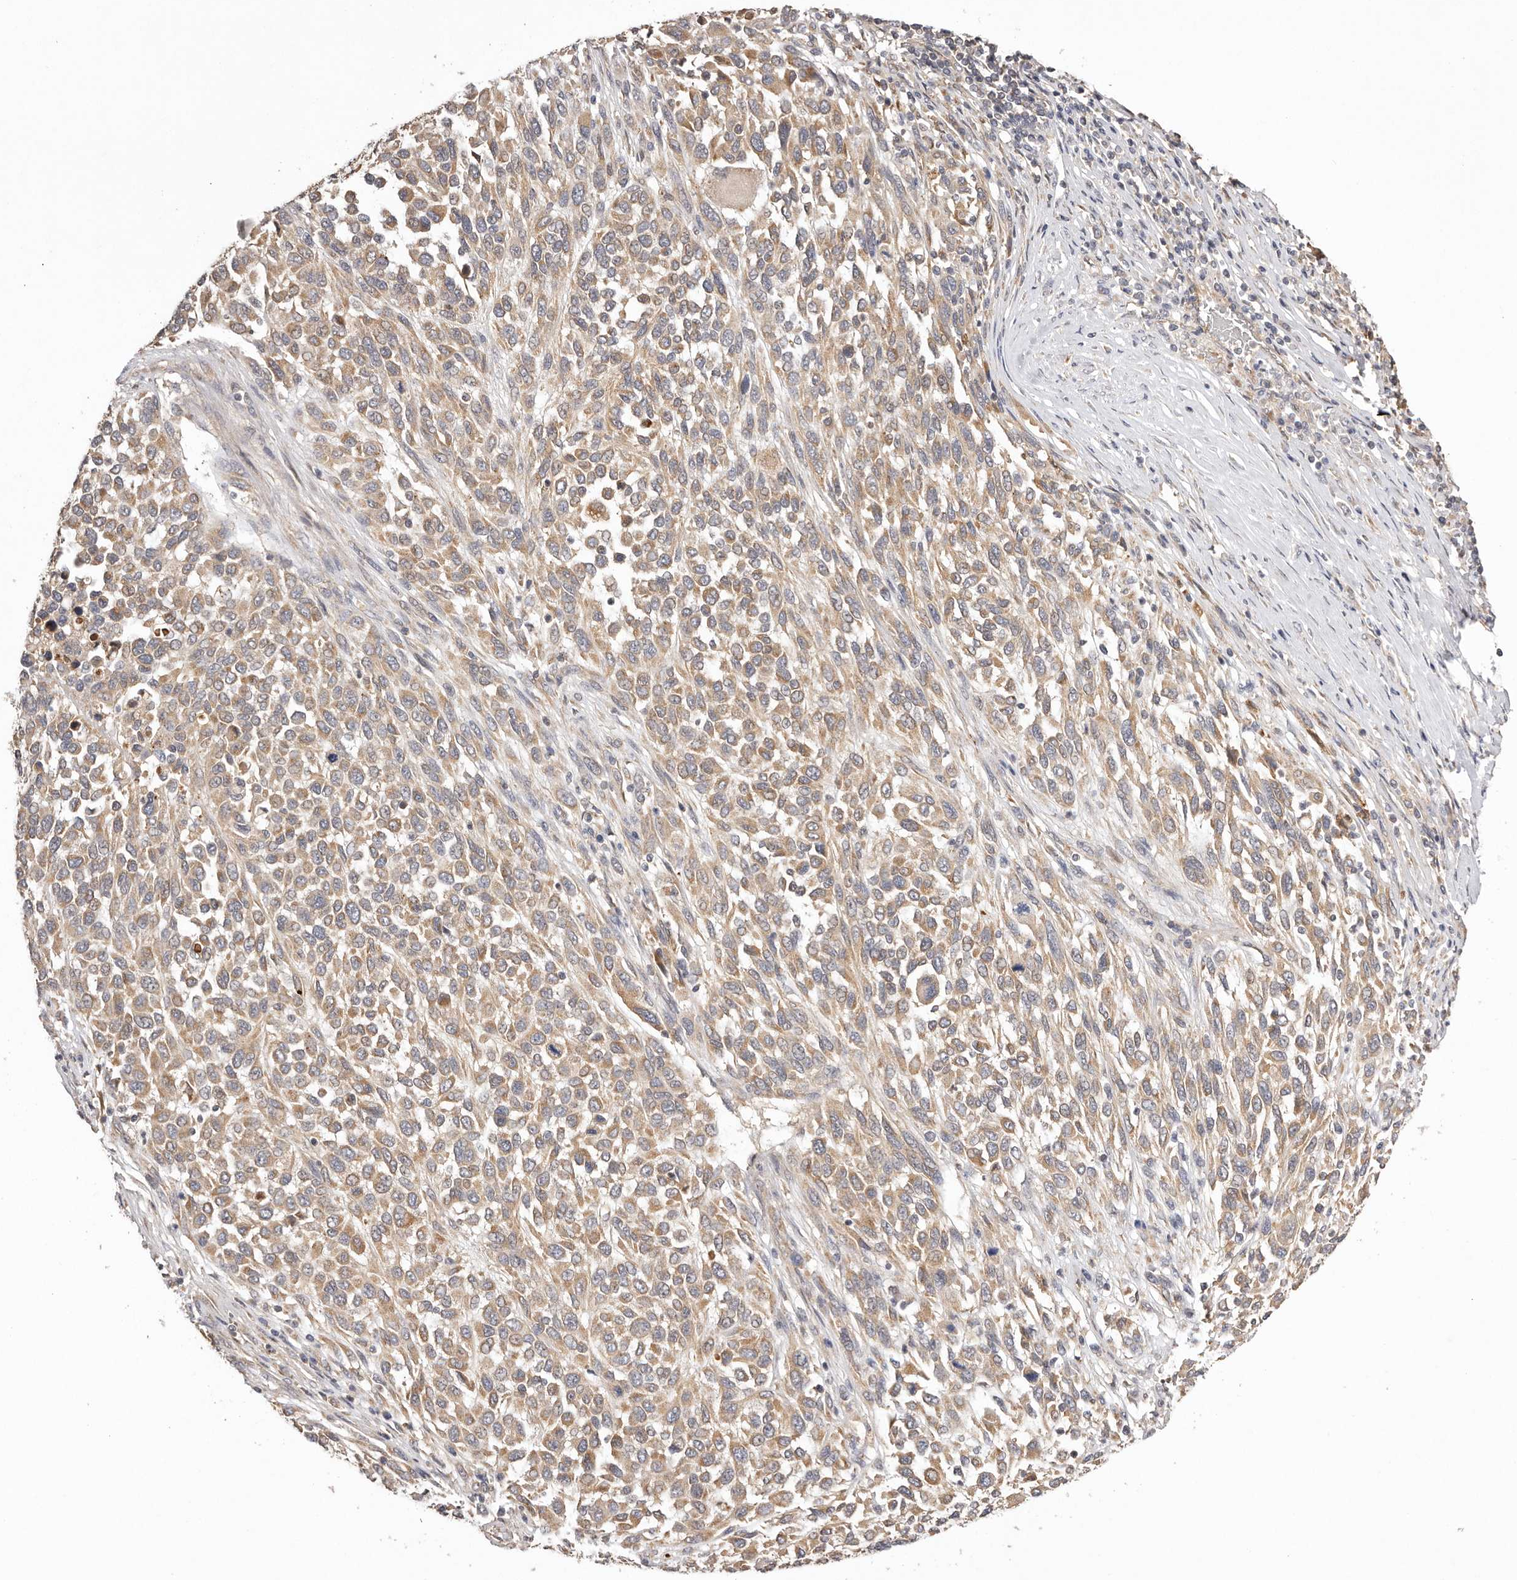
{"staining": {"intensity": "moderate", "quantity": ">75%", "location": "cytoplasmic/membranous"}, "tissue": "melanoma", "cell_type": "Tumor cells", "image_type": "cancer", "snomed": [{"axis": "morphology", "description": "Malignant melanoma, Metastatic site"}, {"axis": "topography", "description": "Lymph node"}], "caption": "IHC histopathology image of neoplastic tissue: human melanoma stained using IHC exhibits medium levels of moderate protein expression localized specifically in the cytoplasmic/membranous of tumor cells, appearing as a cytoplasmic/membranous brown color.", "gene": "UBR2", "patient": {"sex": "male", "age": 61}}